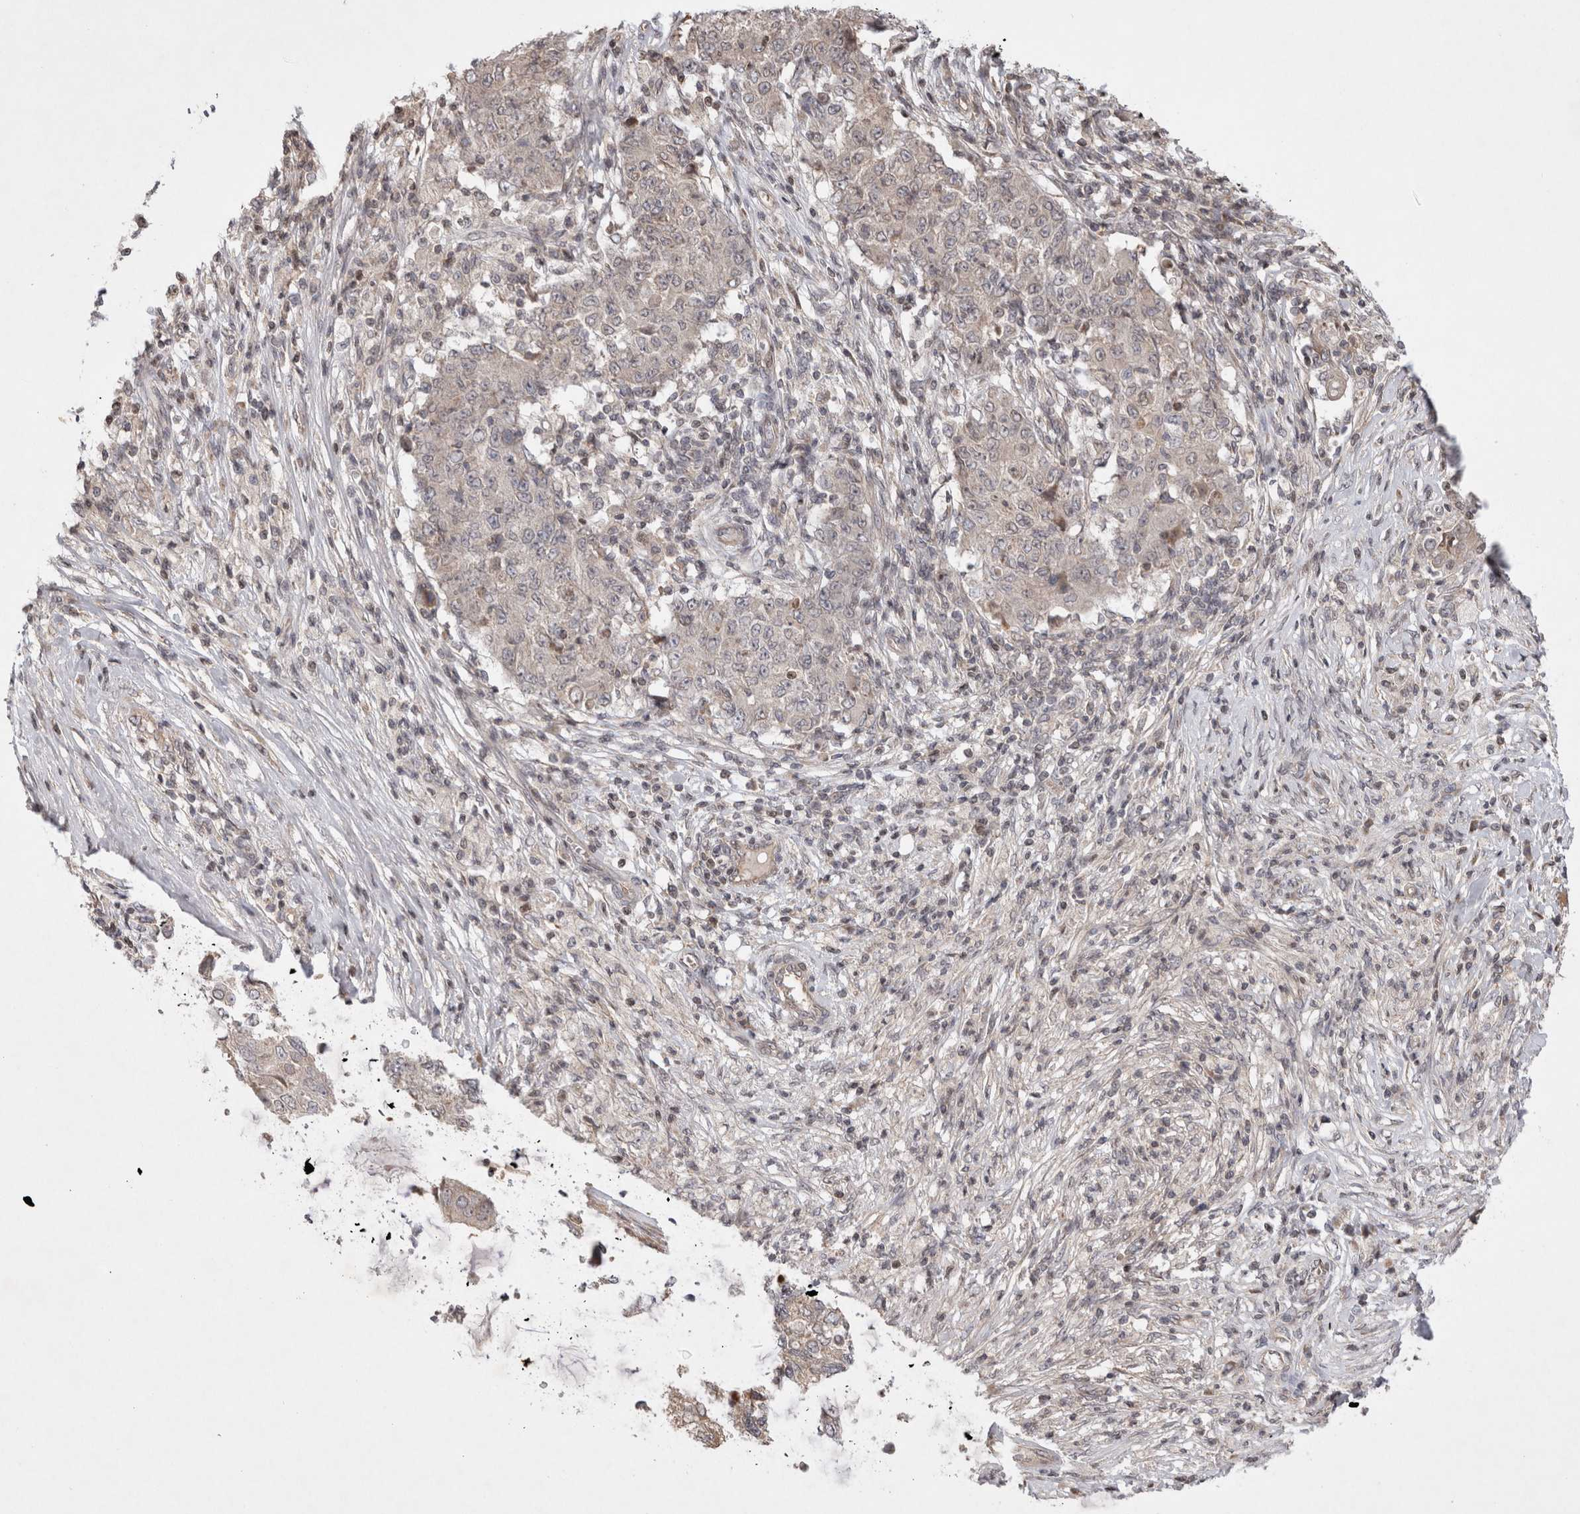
{"staining": {"intensity": "weak", "quantity": "<25%", "location": "cytoplasmic/membranous,nuclear"}, "tissue": "ovarian cancer", "cell_type": "Tumor cells", "image_type": "cancer", "snomed": [{"axis": "morphology", "description": "Carcinoma, endometroid"}, {"axis": "topography", "description": "Ovary"}], "caption": "Tumor cells are negative for protein expression in human ovarian cancer (endometroid carcinoma). Brightfield microscopy of IHC stained with DAB (brown) and hematoxylin (blue), captured at high magnification.", "gene": "EIF2AK1", "patient": {"sex": "female", "age": 51}}